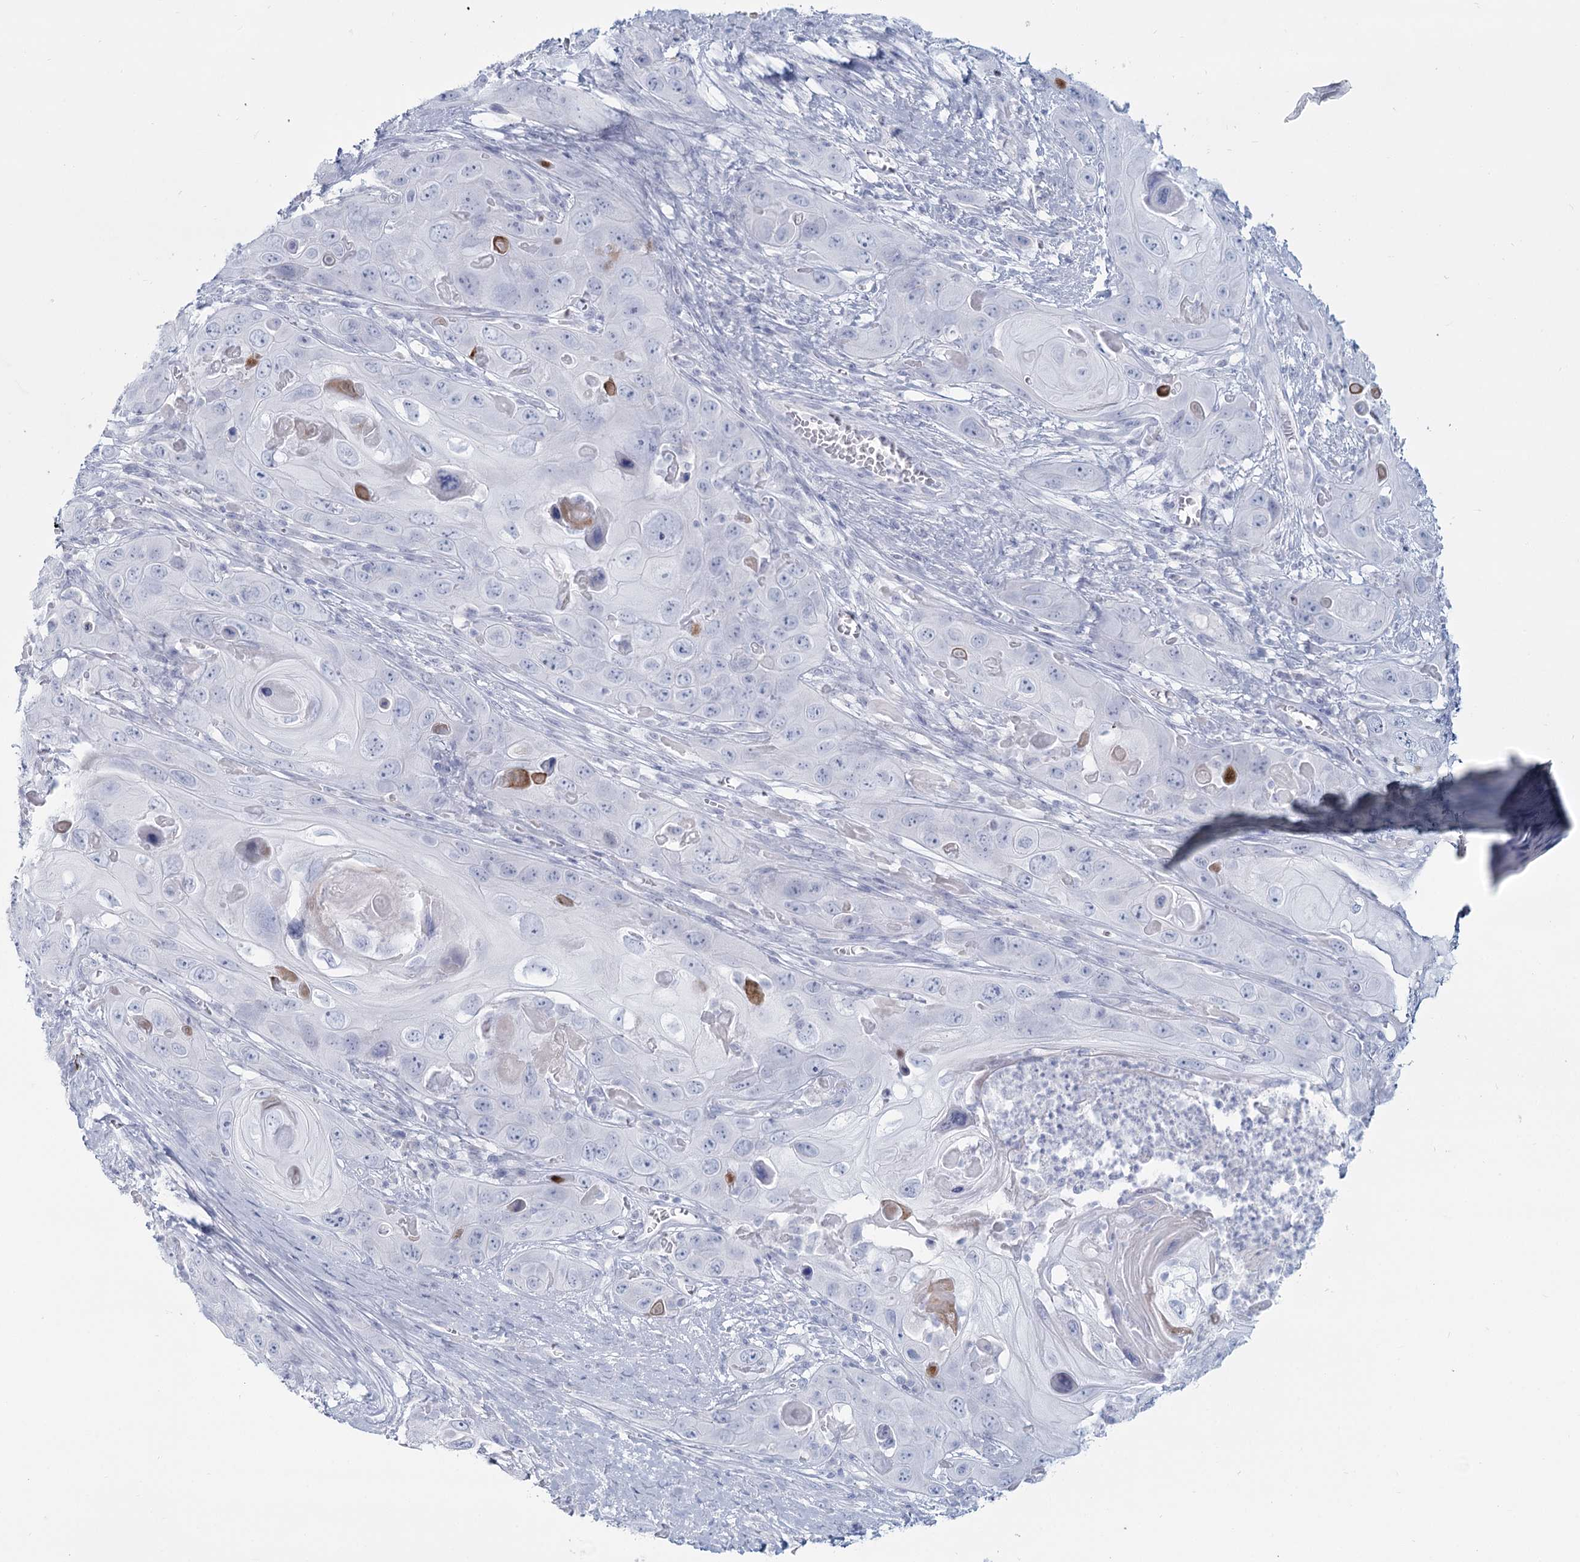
{"staining": {"intensity": "negative", "quantity": "none", "location": "none"}, "tissue": "skin cancer", "cell_type": "Tumor cells", "image_type": "cancer", "snomed": [{"axis": "morphology", "description": "Squamous cell carcinoma, NOS"}, {"axis": "topography", "description": "Skin"}], "caption": "The IHC photomicrograph has no significant positivity in tumor cells of skin cancer tissue.", "gene": "SLC6A19", "patient": {"sex": "male", "age": 55}}